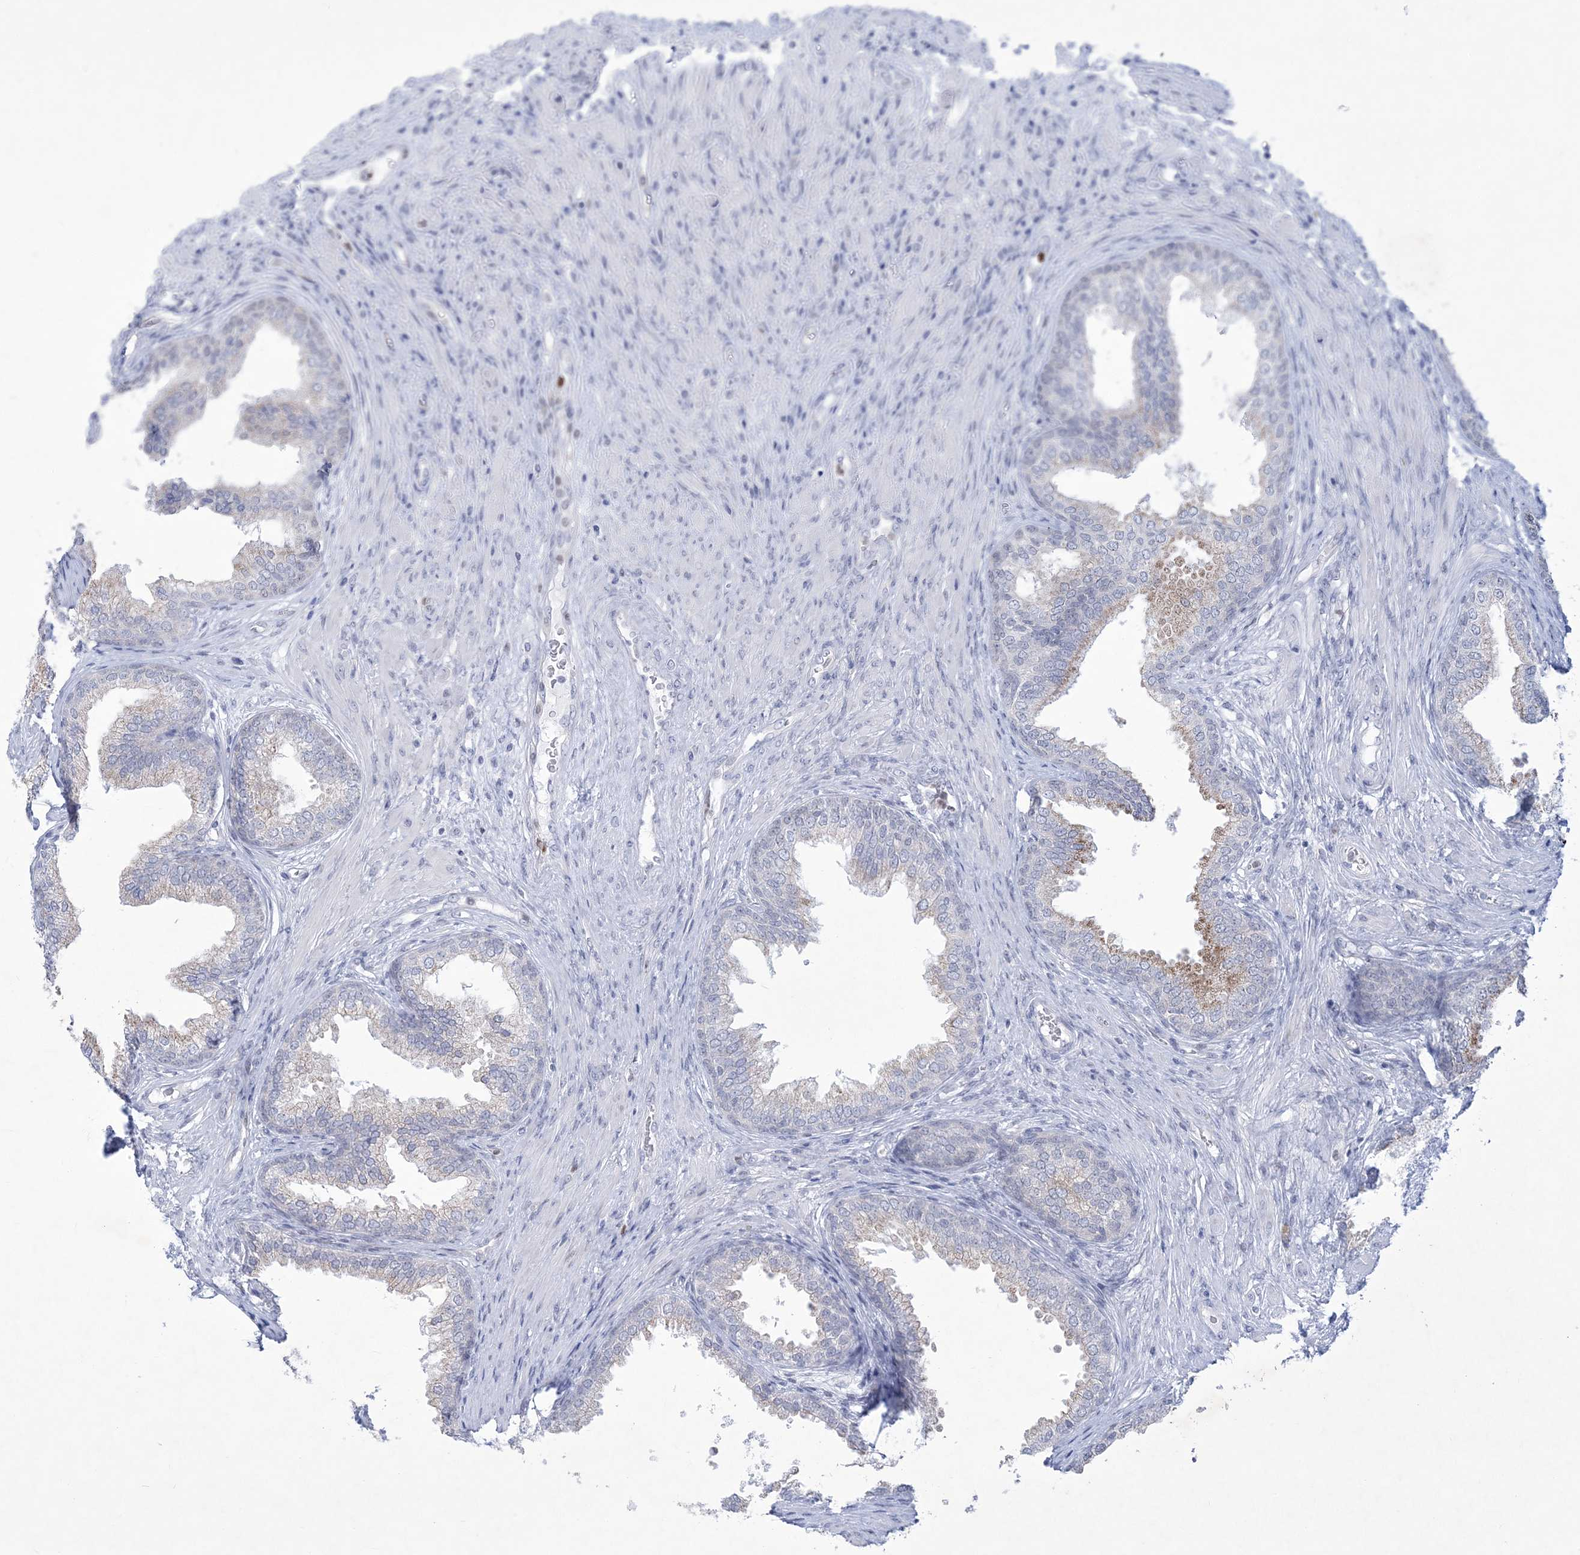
{"staining": {"intensity": "weak", "quantity": "<25%", "location": "cytoplasmic/membranous"}, "tissue": "prostate", "cell_type": "Glandular cells", "image_type": "normal", "snomed": [{"axis": "morphology", "description": "Normal tissue, NOS"}, {"axis": "topography", "description": "Prostate"}], "caption": "Glandular cells show no significant expression in unremarkable prostate. Brightfield microscopy of immunohistochemistry stained with DAB (brown) and hematoxylin (blue), captured at high magnification.", "gene": "WDR27", "patient": {"sex": "male", "age": 76}}